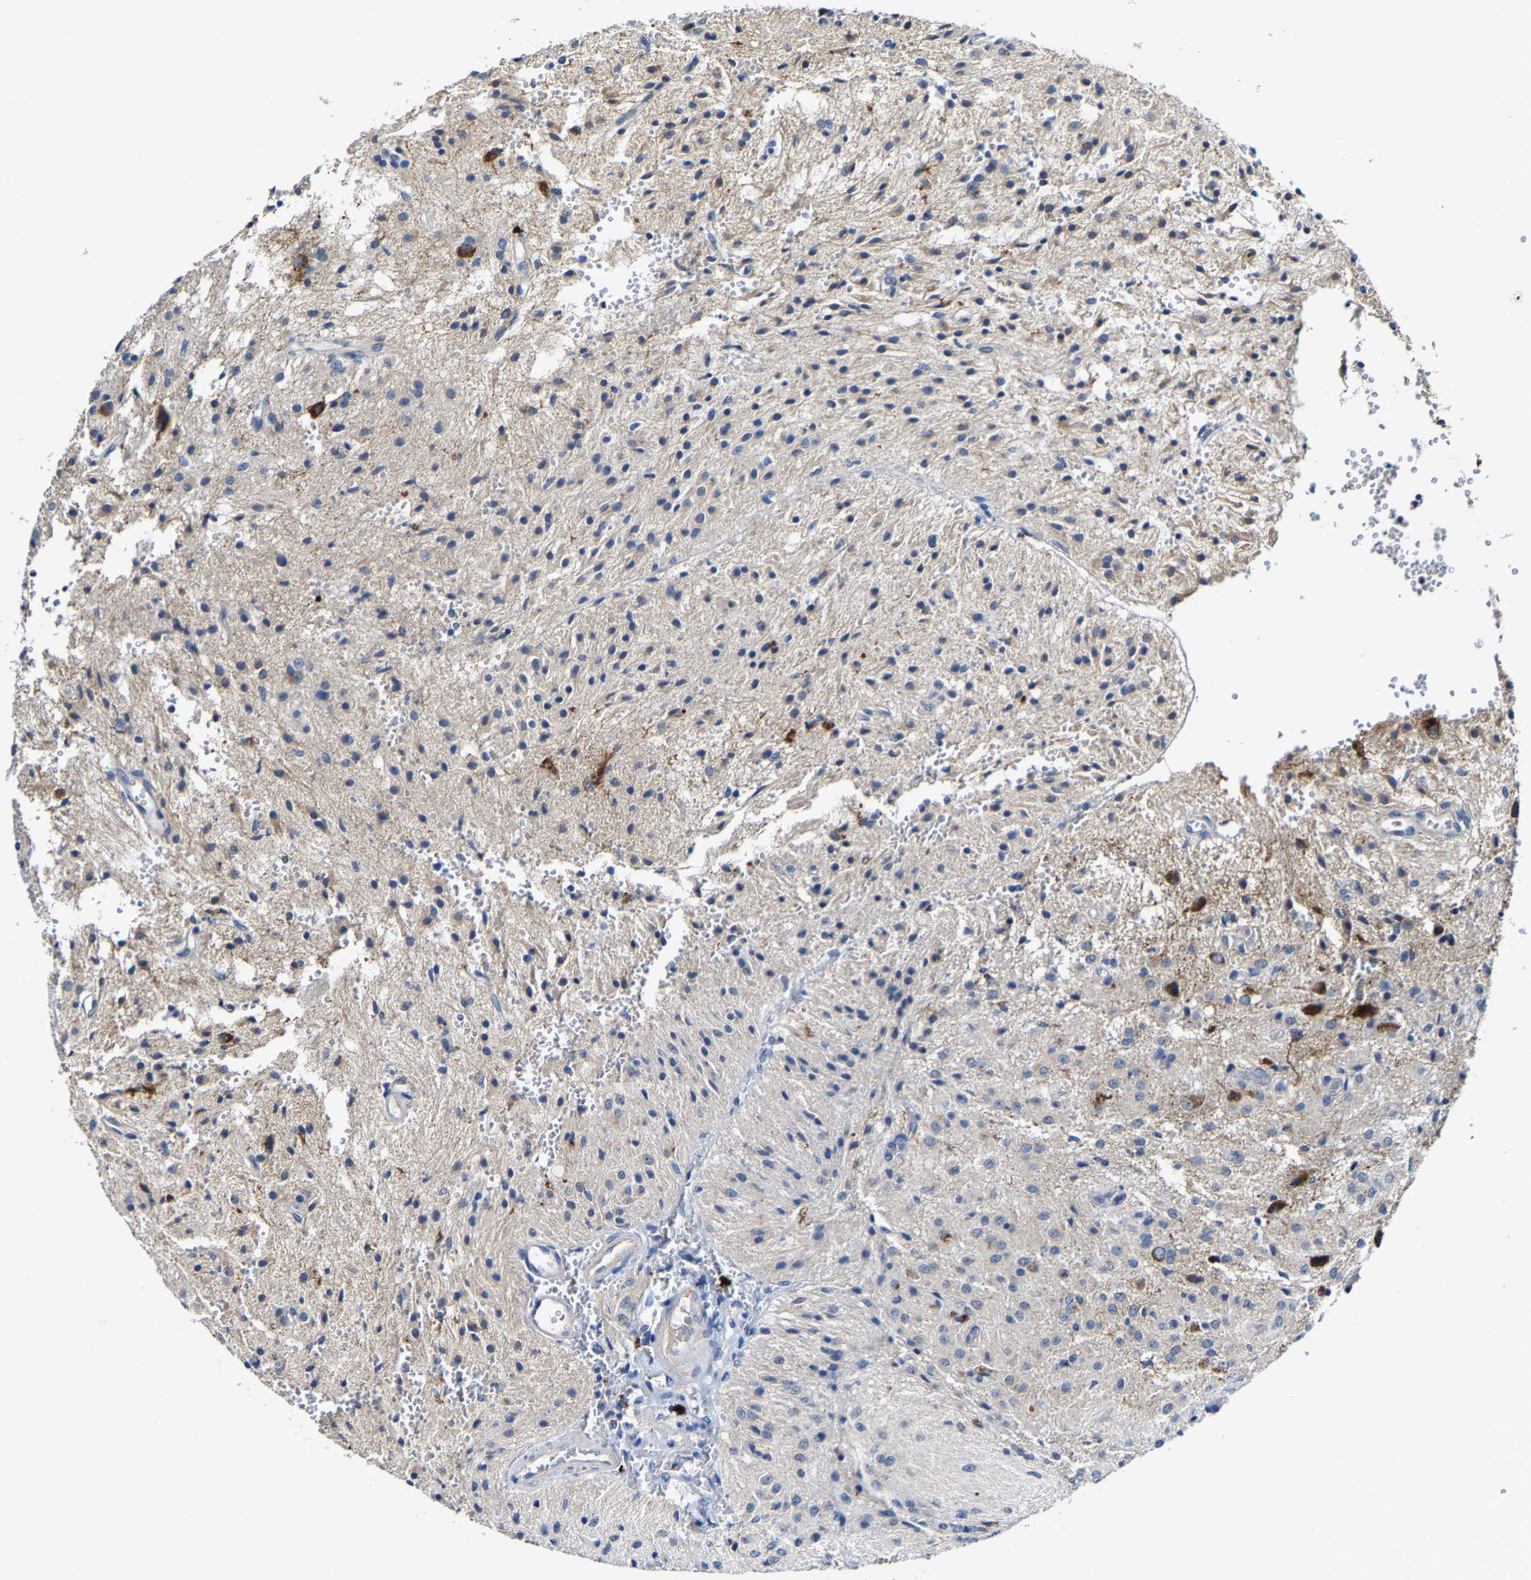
{"staining": {"intensity": "moderate", "quantity": "<25%", "location": "cytoplasmic/membranous"}, "tissue": "glioma", "cell_type": "Tumor cells", "image_type": "cancer", "snomed": [{"axis": "morphology", "description": "Glioma, malignant, High grade"}, {"axis": "topography", "description": "Brain"}], "caption": "Glioma tissue exhibits moderate cytoplasmic/membranous positivity in about <25% of tumor cells (IHC, brightfield microscopy, high magnification).", "gene": "SLC25A25", "patient": {"sex": "female", "age": 59}}